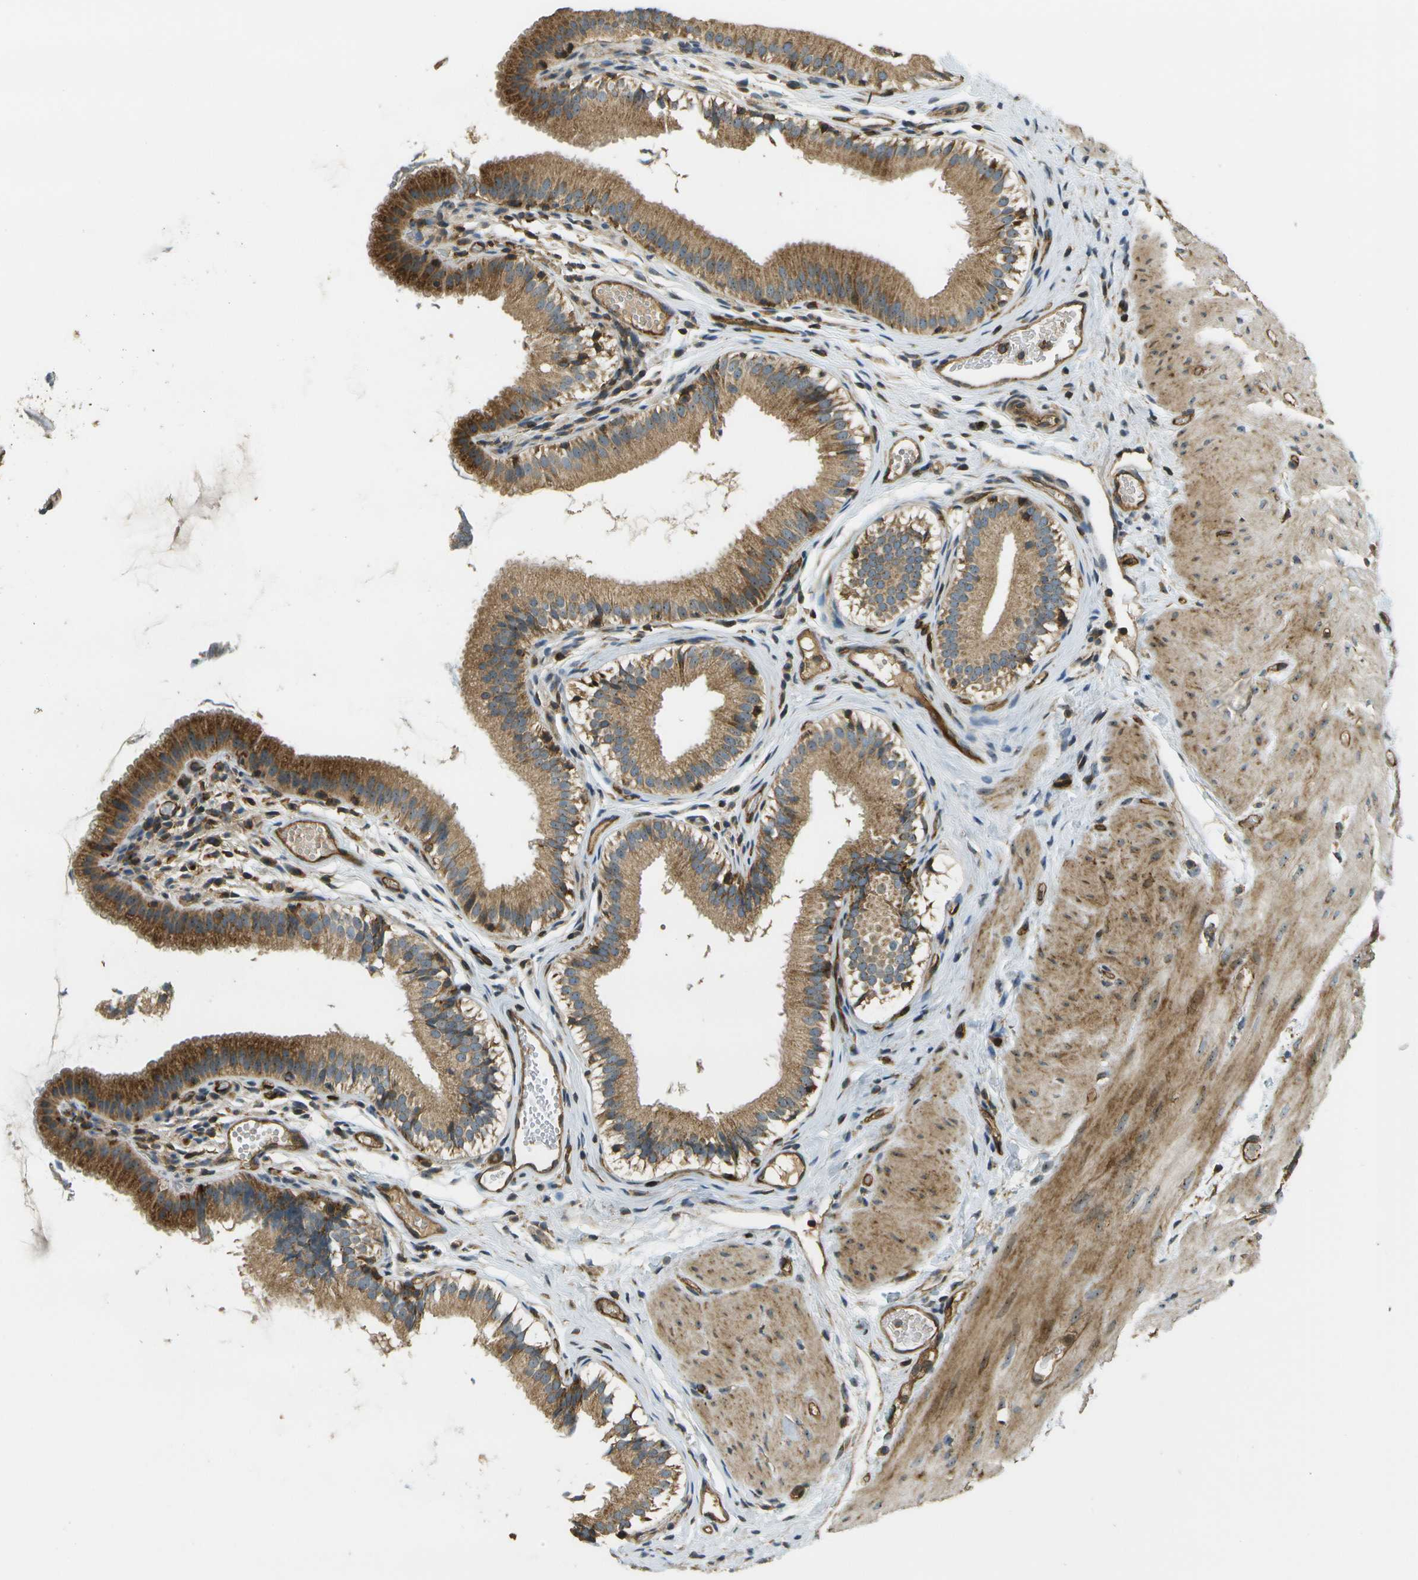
{"staining": {"intensity": "strong", "quantity": ">75%", "location": "cytoplasmic/membranous,nuclear"}, "tissue": "gallbladder", "cell_type": "Glandular cells", "image_type": "normal", "snomed": [{"axis": "morphology", "description": "Normal tissue, NOS"}, {"axis": "topography", "description": "Gallbladder"}], "caption": "A brown stain highlights strong cytoplasmic/membranous,nuclear expression of a protein in glandular cells of benign gallbladder. (DAB = brown stain, brightfield microscopy at high magnification).", "gene": "LRP12", "patient": {"sex": "female", "age": 26}}